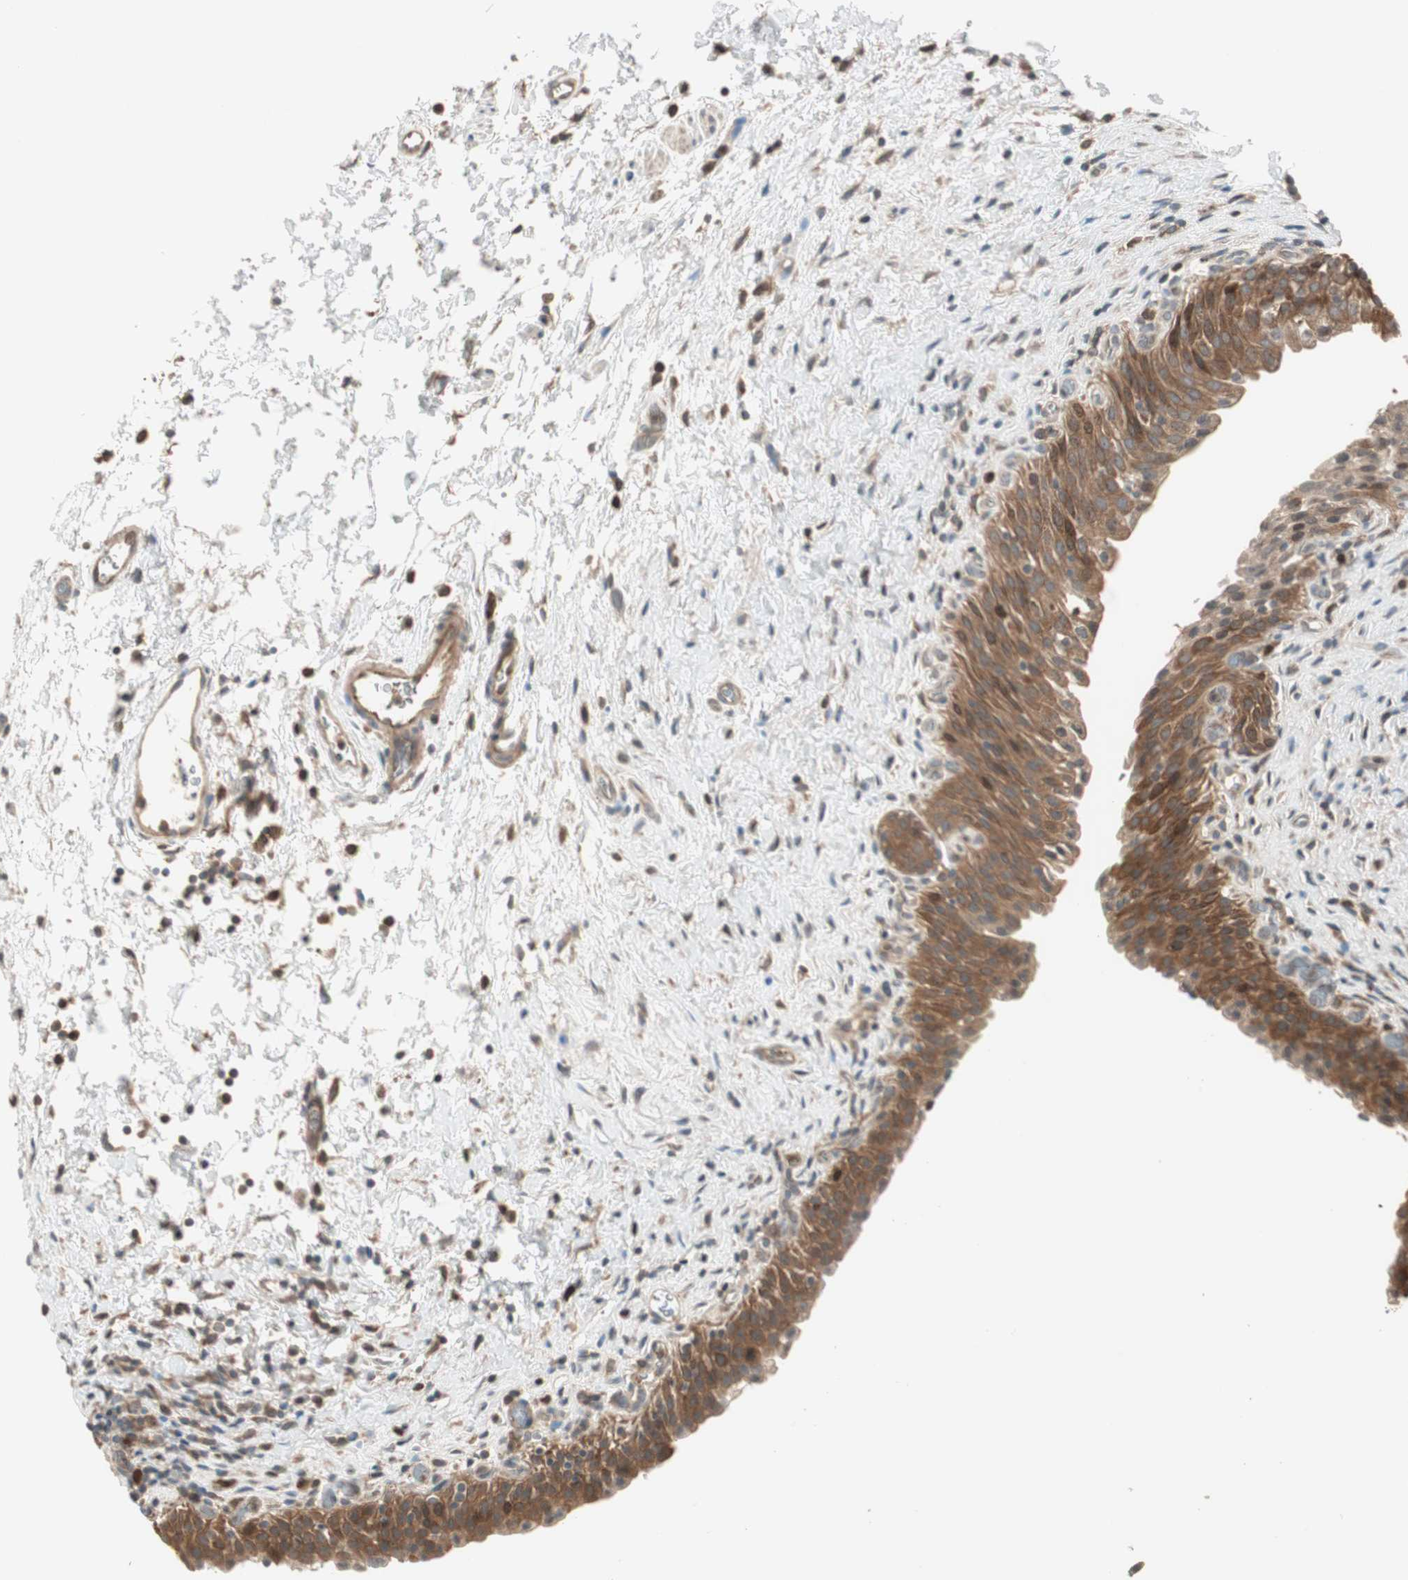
{"staining": {"intensity": "moderate", "quantity": ">75%", "location": "cytoplasmic/membranous"}, "tissue": "urinary bladder", "cell_type": "Urothelial cells", "image_type": "normal", "snomed": [{"axis": "morphology", "description": "Normal tissue, NOS"}, {"axis": "topography", "description": "Urinary bladder"}], "caption": "Approximately >75% of urothelial cells in benign urinary bladder display moderate cytoplasmic/membranous protein staining as visualized by brown immunohistochemical staining.", "gene": "ATP6AP2", "patient": {"sex": "male", "age": 51}}